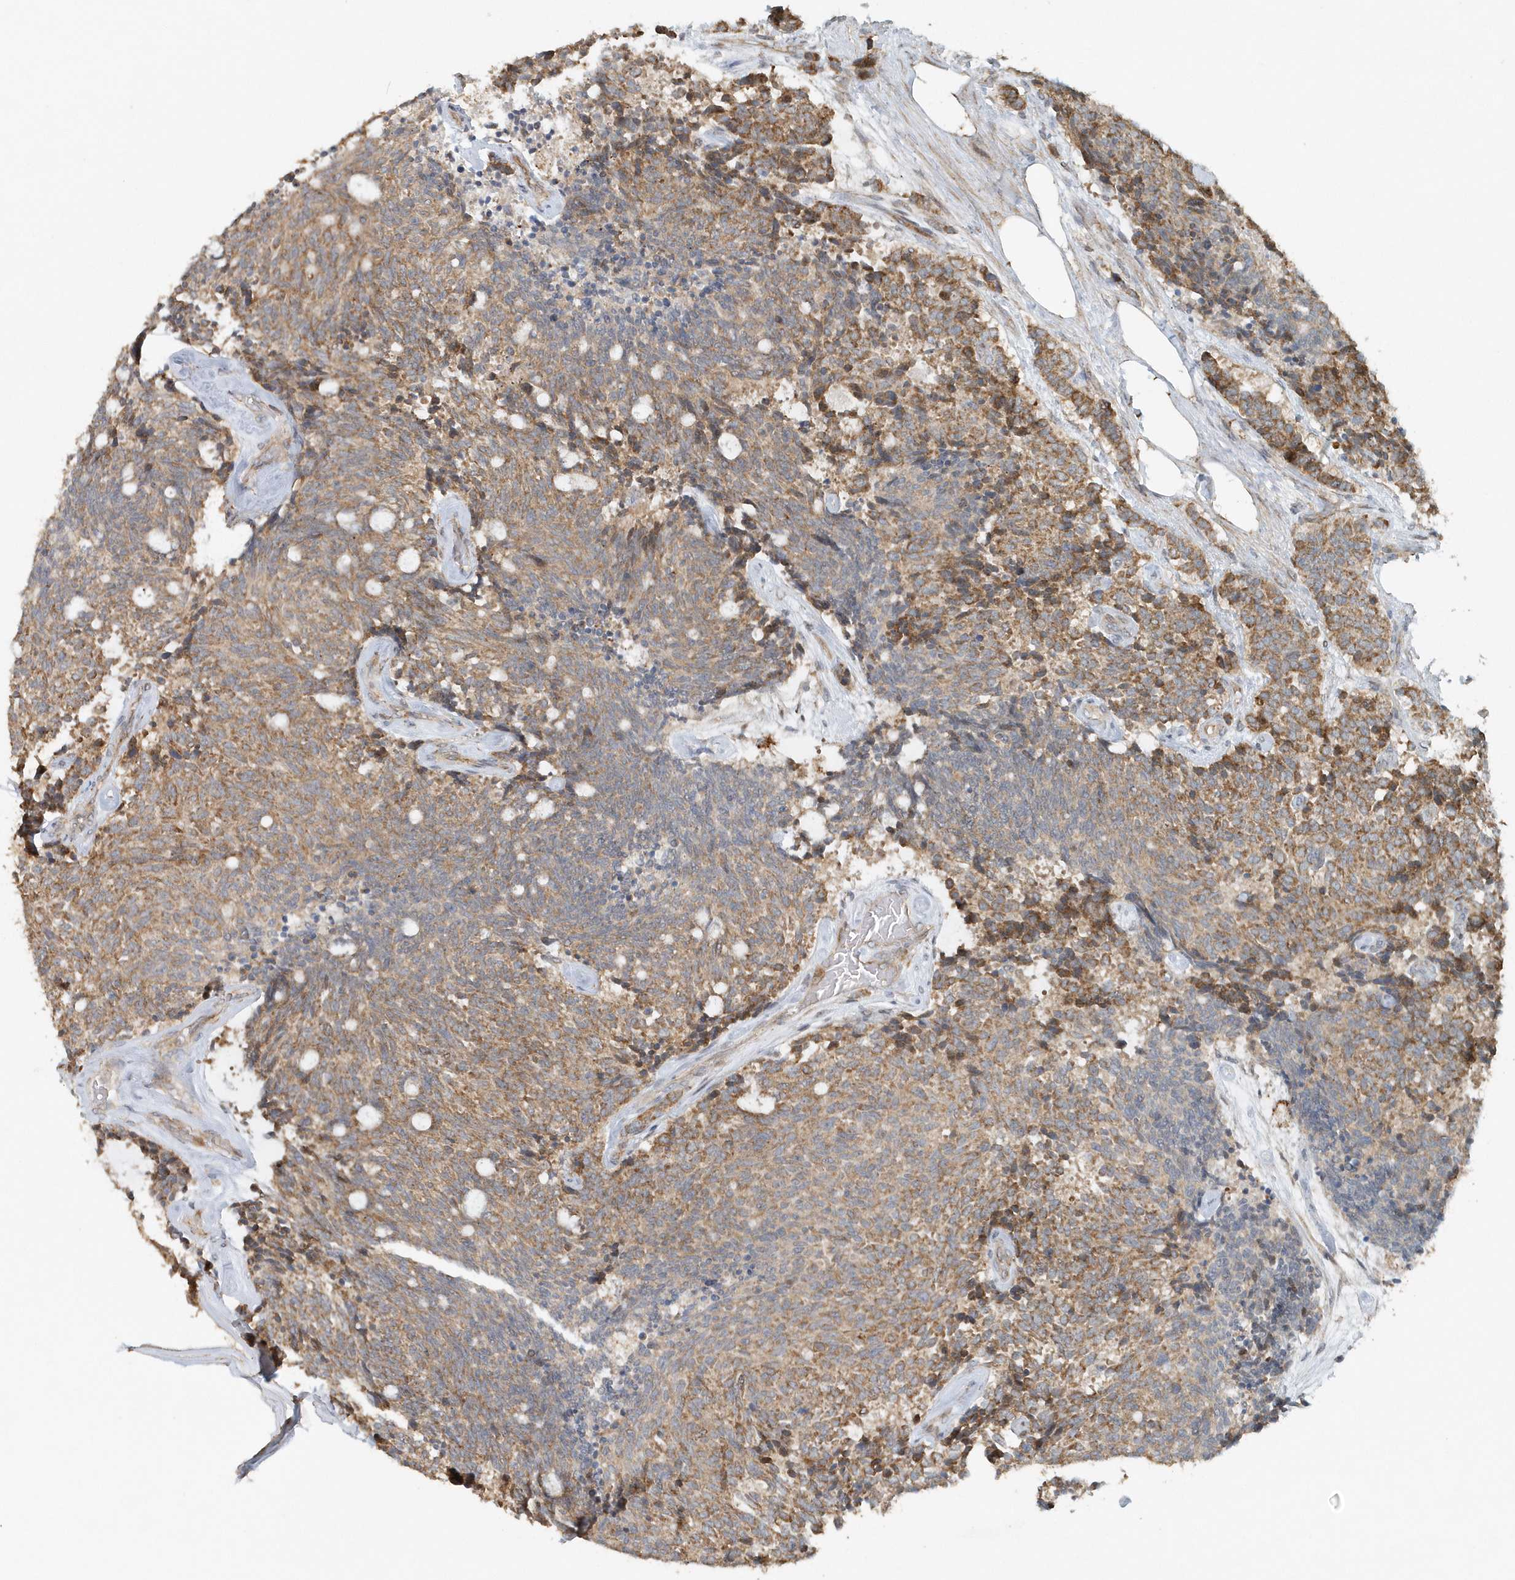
{"staining": {"intensity": "moderate", "quantity": ">75%", "location": "cytoplasmic/membranous"}, "tissue": "carcinoid", "cell_type": "Tumor cells", "image_type": "cancer", "snomed": [{"axis": "morphology", "description": "Carcinoid, malignant, NOS"}, {"axis": "topography", "description": "Pancreas"}], "caption": "This micrograph reveals immunohistochemistry (IHC) staining of human malignant carcinoid, with medium moderate cytoplasmic/membranous expression in approximately >75% of tumor cells.", "gene": "MMUT", "patient": {"sex": "female", "age": 54}}